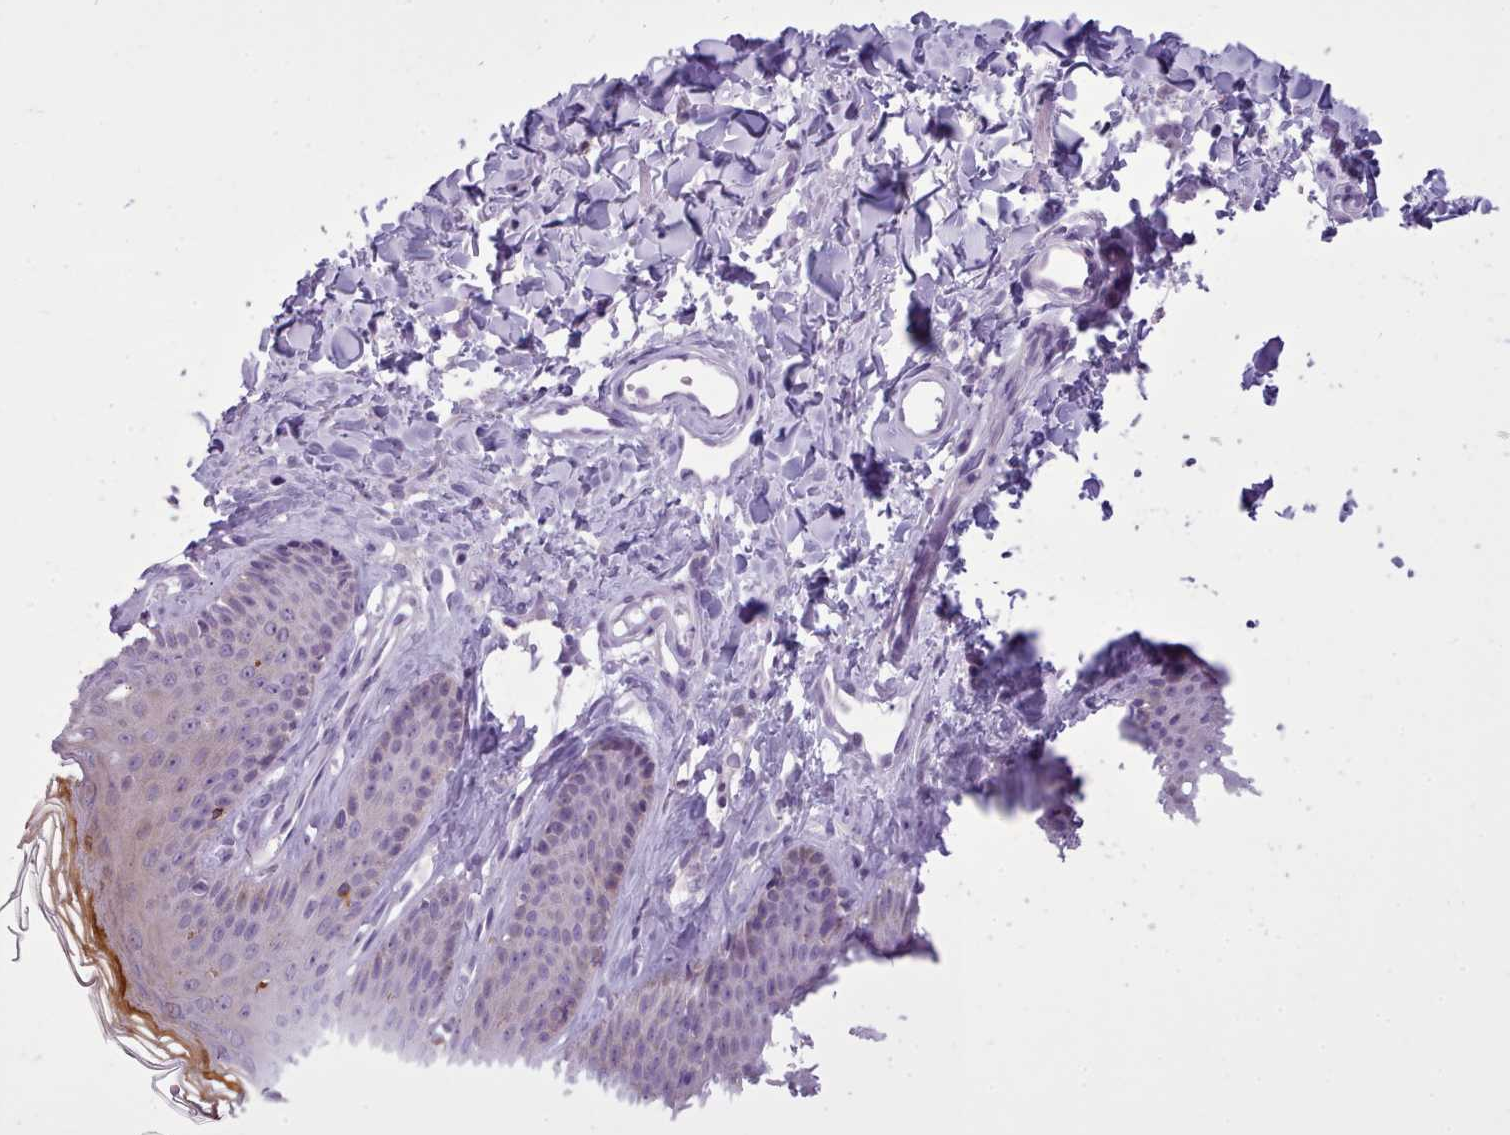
{"staining": {"intensity": "moderate", "quantity": "<25%", "location": "cytoplasmic/membranous"}, "tissue": "skin", "cell_type": "Epidermal cells", "image_type": "normal", "snomed": [{"axis": "morphology", "description": "Normal tissue, NOS"}, {"axis": "morphology", "description": "Squamous cell carcinoma, NOS"}, {"axis": "topography", "description": "Vulva"}], "caption": "Epidermal cells demonstrate moderate cytoplasmic/membranous staining in approximately <25% of cells in normal skin. The staining was performed using DAB (3,3'-diaminobenzidine), with brown indicating positive protein expression. Nuclei are stained blue with hematoxylin.", "gene": "FBXO48", "patient": {"sex": "female", "age": 85}}